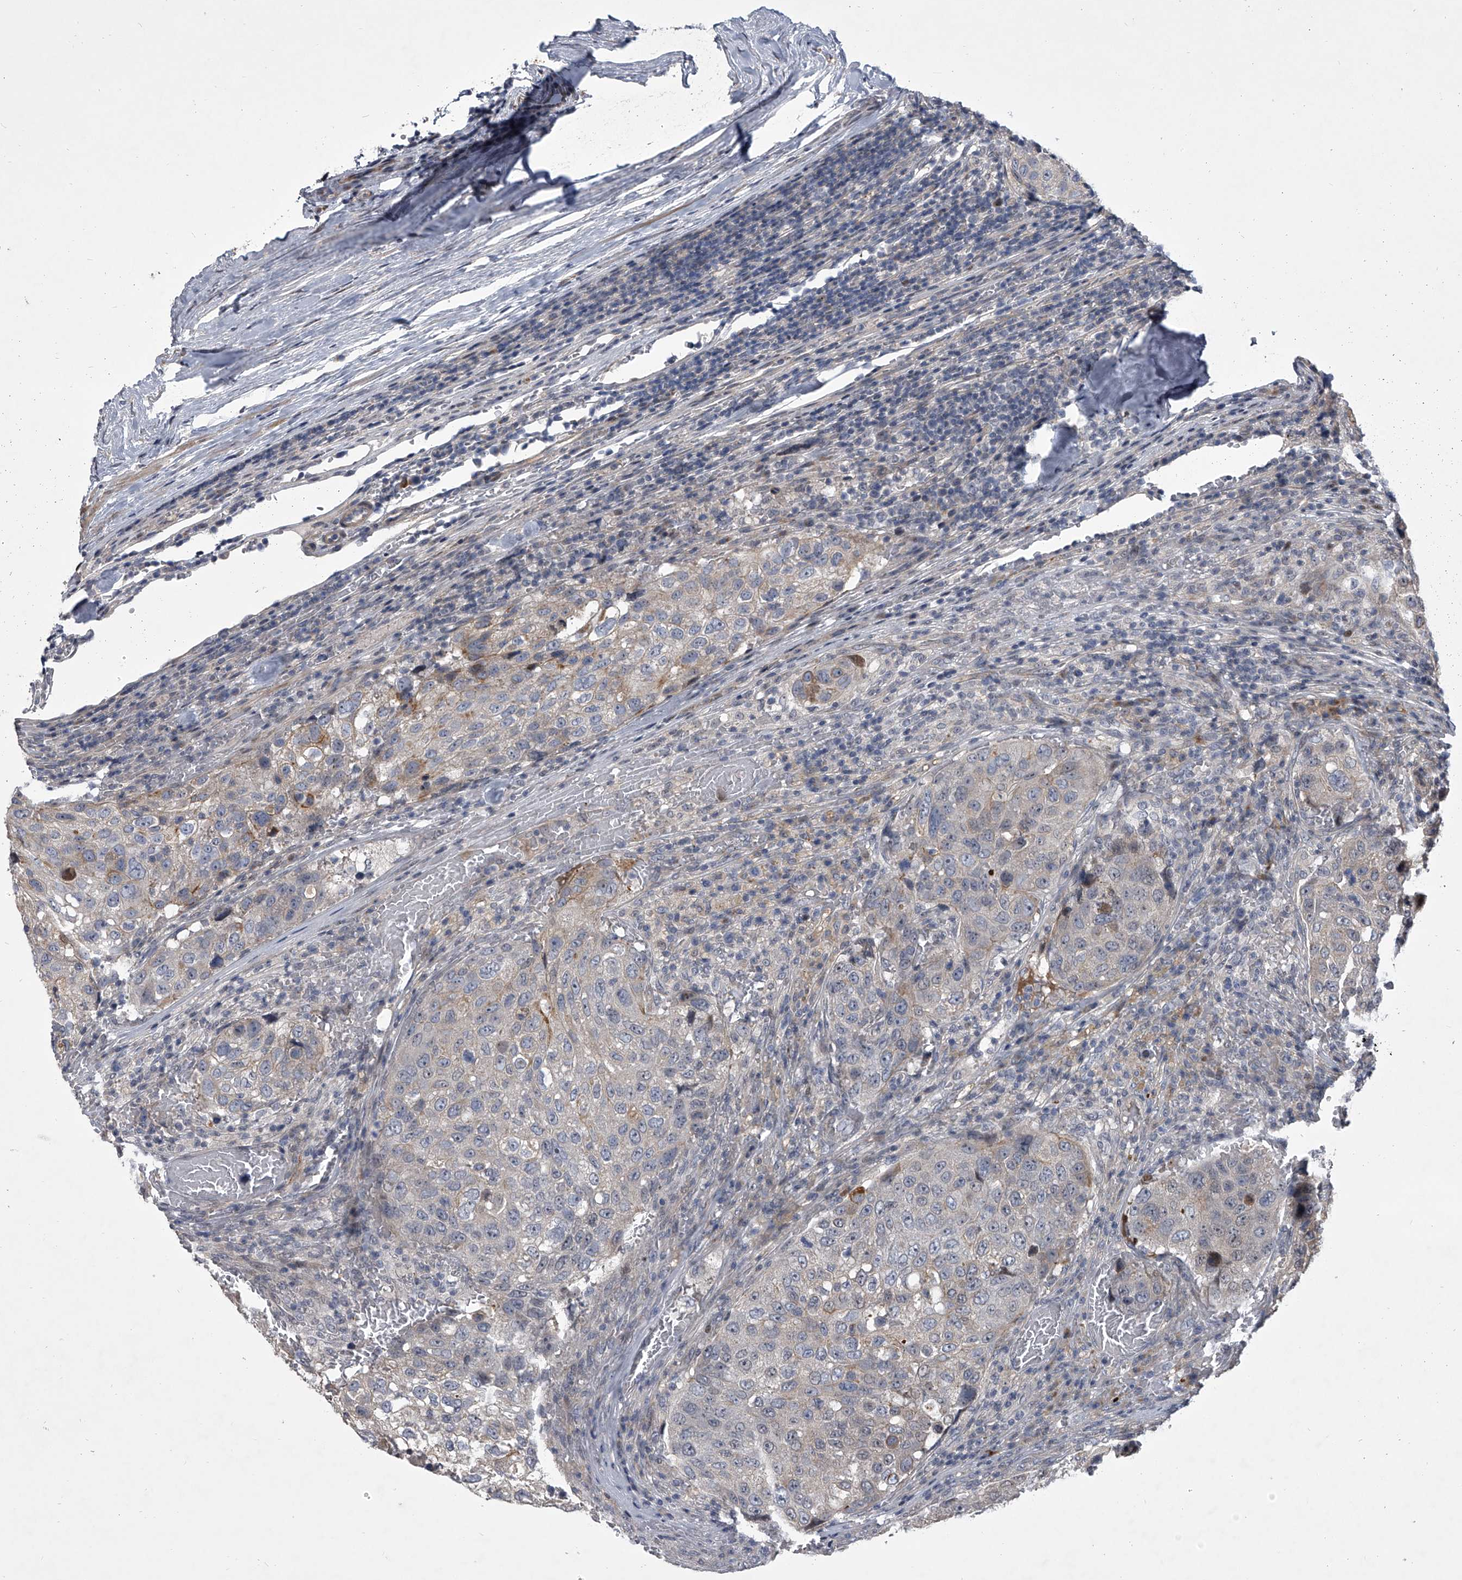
{"staining": {"intensity": "weak", "quantity": "<25%", "location": "cytoplasmic/membranous"}, "tissue": "urothelial cancer", "cell_type": "Tumor cells", "image_type": "cancer", "snomed": [{"axis": "morphology", "description": "Urothelial carcinoma, High grade"}, {"axis": "topography", "description": "Lymph node"}, {"axis": "topography", "description": "Urinary bladder"}], "caption": "This is a image of immunohistochemistry staining of urothelial cancer, which shows no staining in tumor cells.", "gene": "HEATR6", "patient": {"sex": "male", "age": 51}}